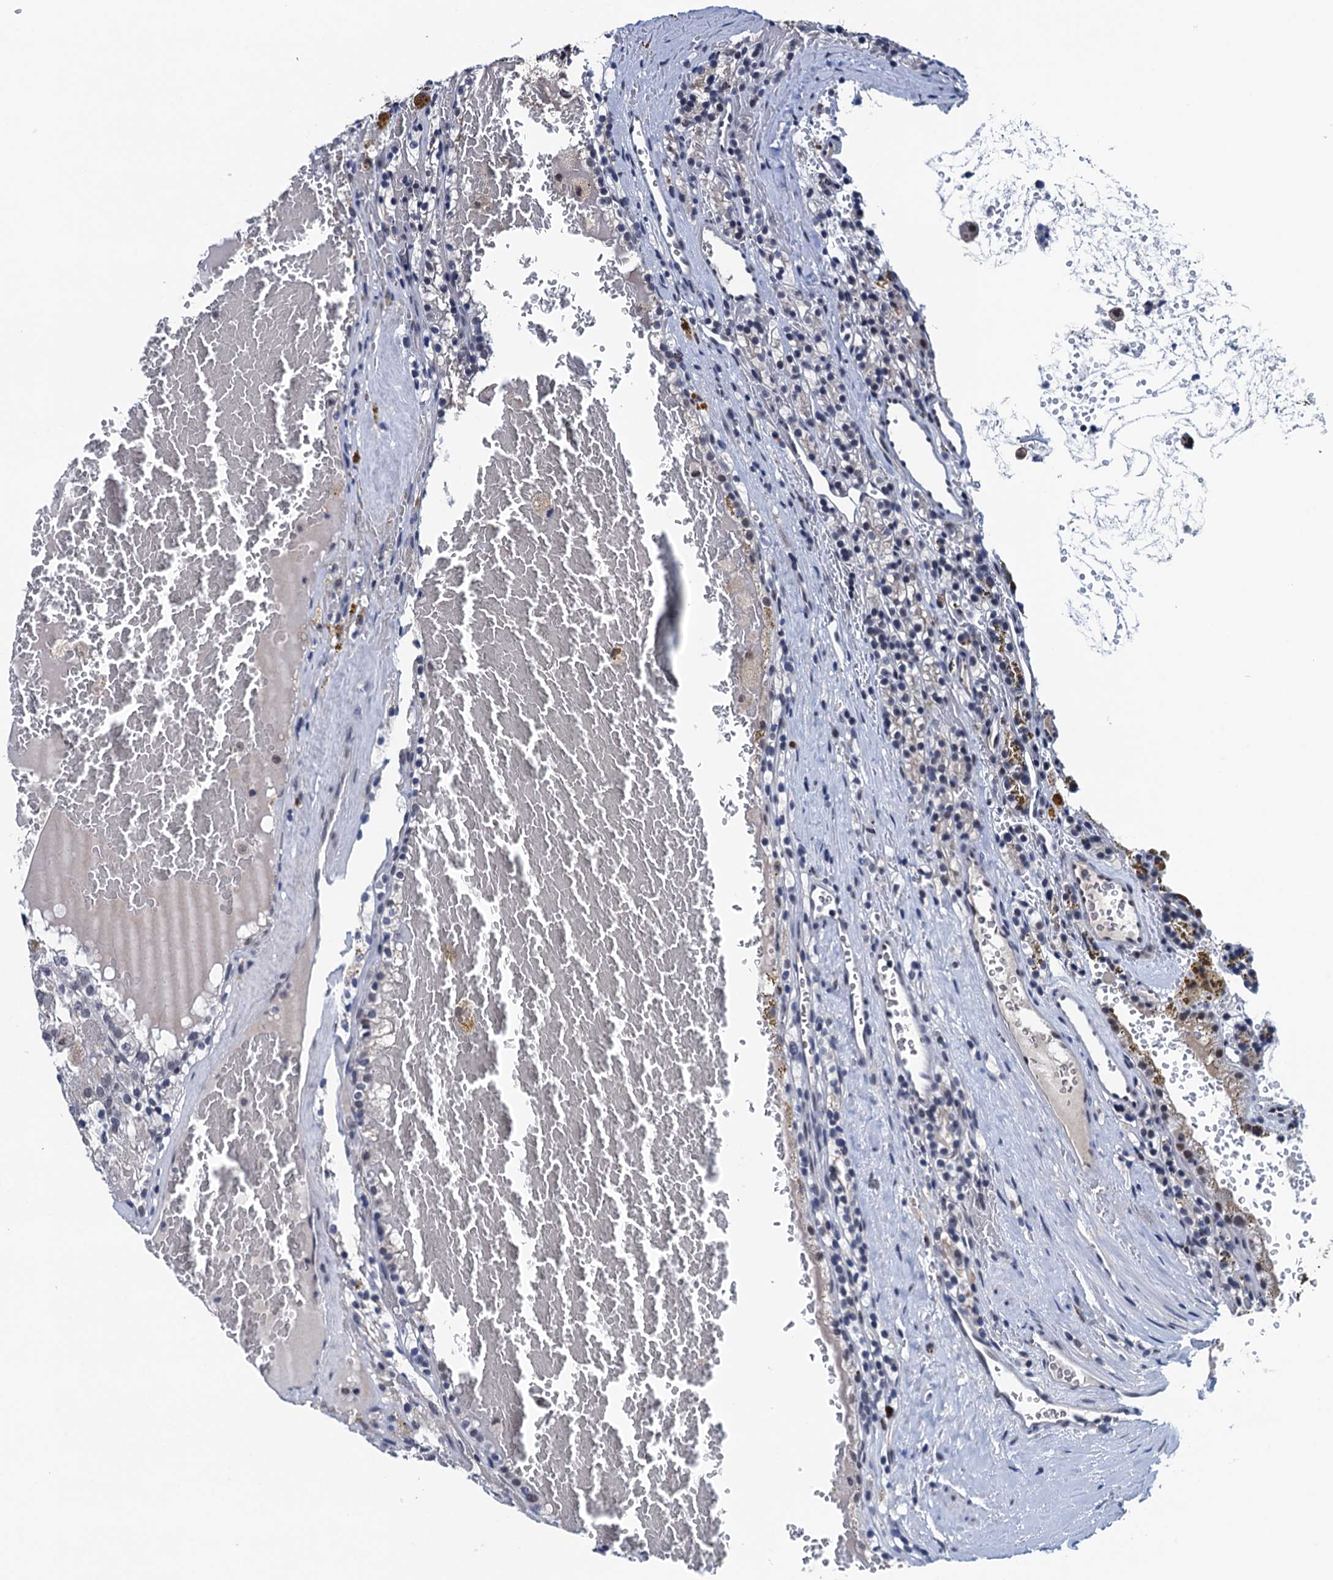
{"staining": {"intensity": "negative", "quantity": "none", "location": "none"}, "tissue": "renal cancer", "cell_type": "Tumor cells", "image_type": "cancer", "snomed": [{"axis": "morphology", "description": "Adenocarcinoma, NOS"}, {"axis": "topography", "description": "Kidney"}], "caption": "High power microscopy histopathology image of an immunohistochemistry image of renal cancer (adenocarcinoma), revealing no significant staining in tumor cells.", "gene": "FNBP4", "patient": {"sex": "female", "age": 56}}